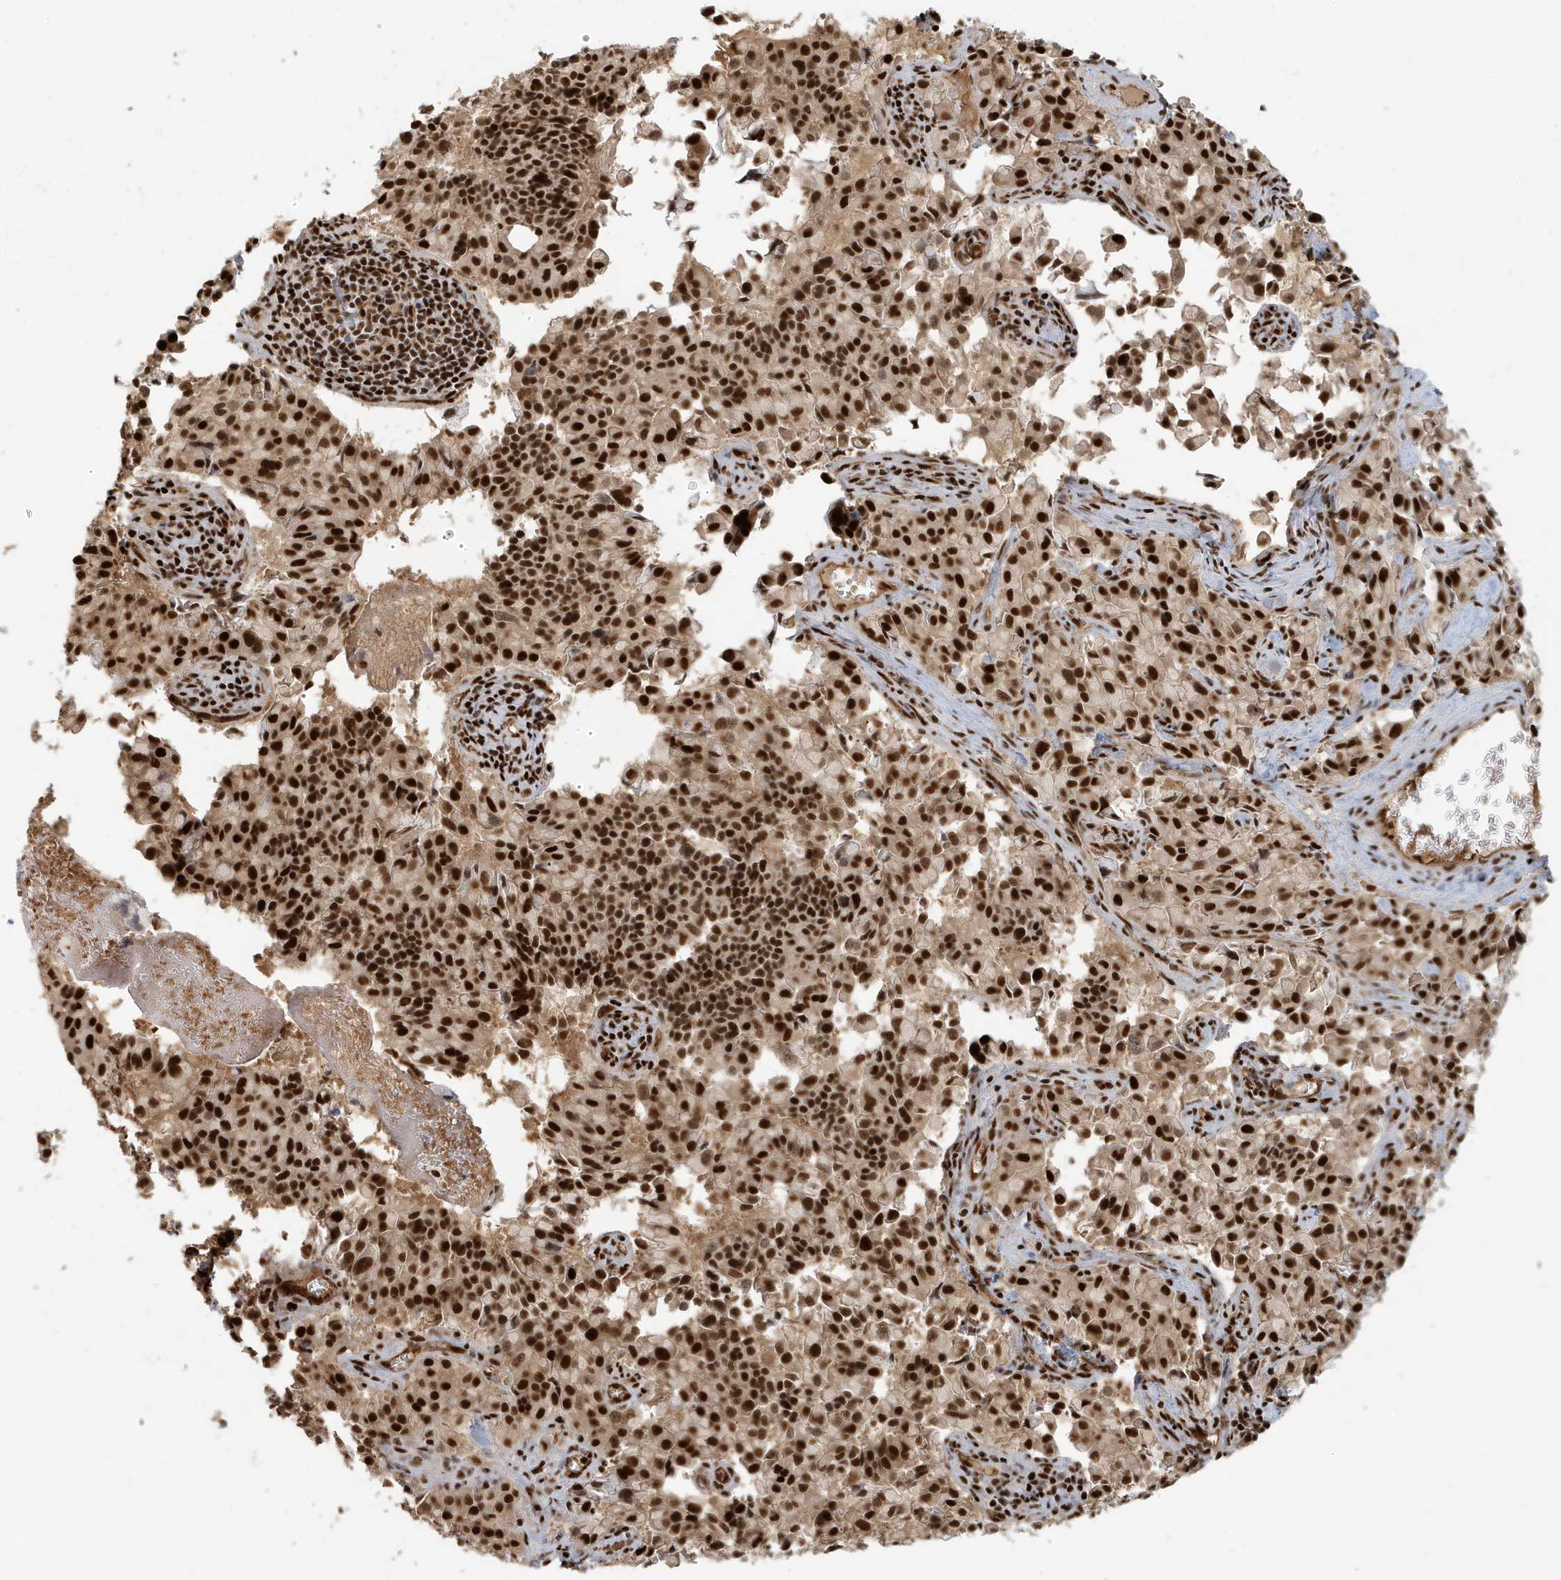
{"staining": {"intensity": "strong", "quantity": ">75%", "location": "nuclear"}, "tissue": "pancreatic cancer", "cell_type": "Tumor cells", "image_type": "cancer", "snomed": [{"axis": "morphology", "description": "Adenocarcinoma, NOS"}, {"axis": "topography", "description": "Pancreas"}], "caption": "Tumor cells exhibit strong nuclear expression in approximately >75% of cells in pancreatic cancer.", "gene": "CKS2", "patient": {"sex": "male", "age": 65}}